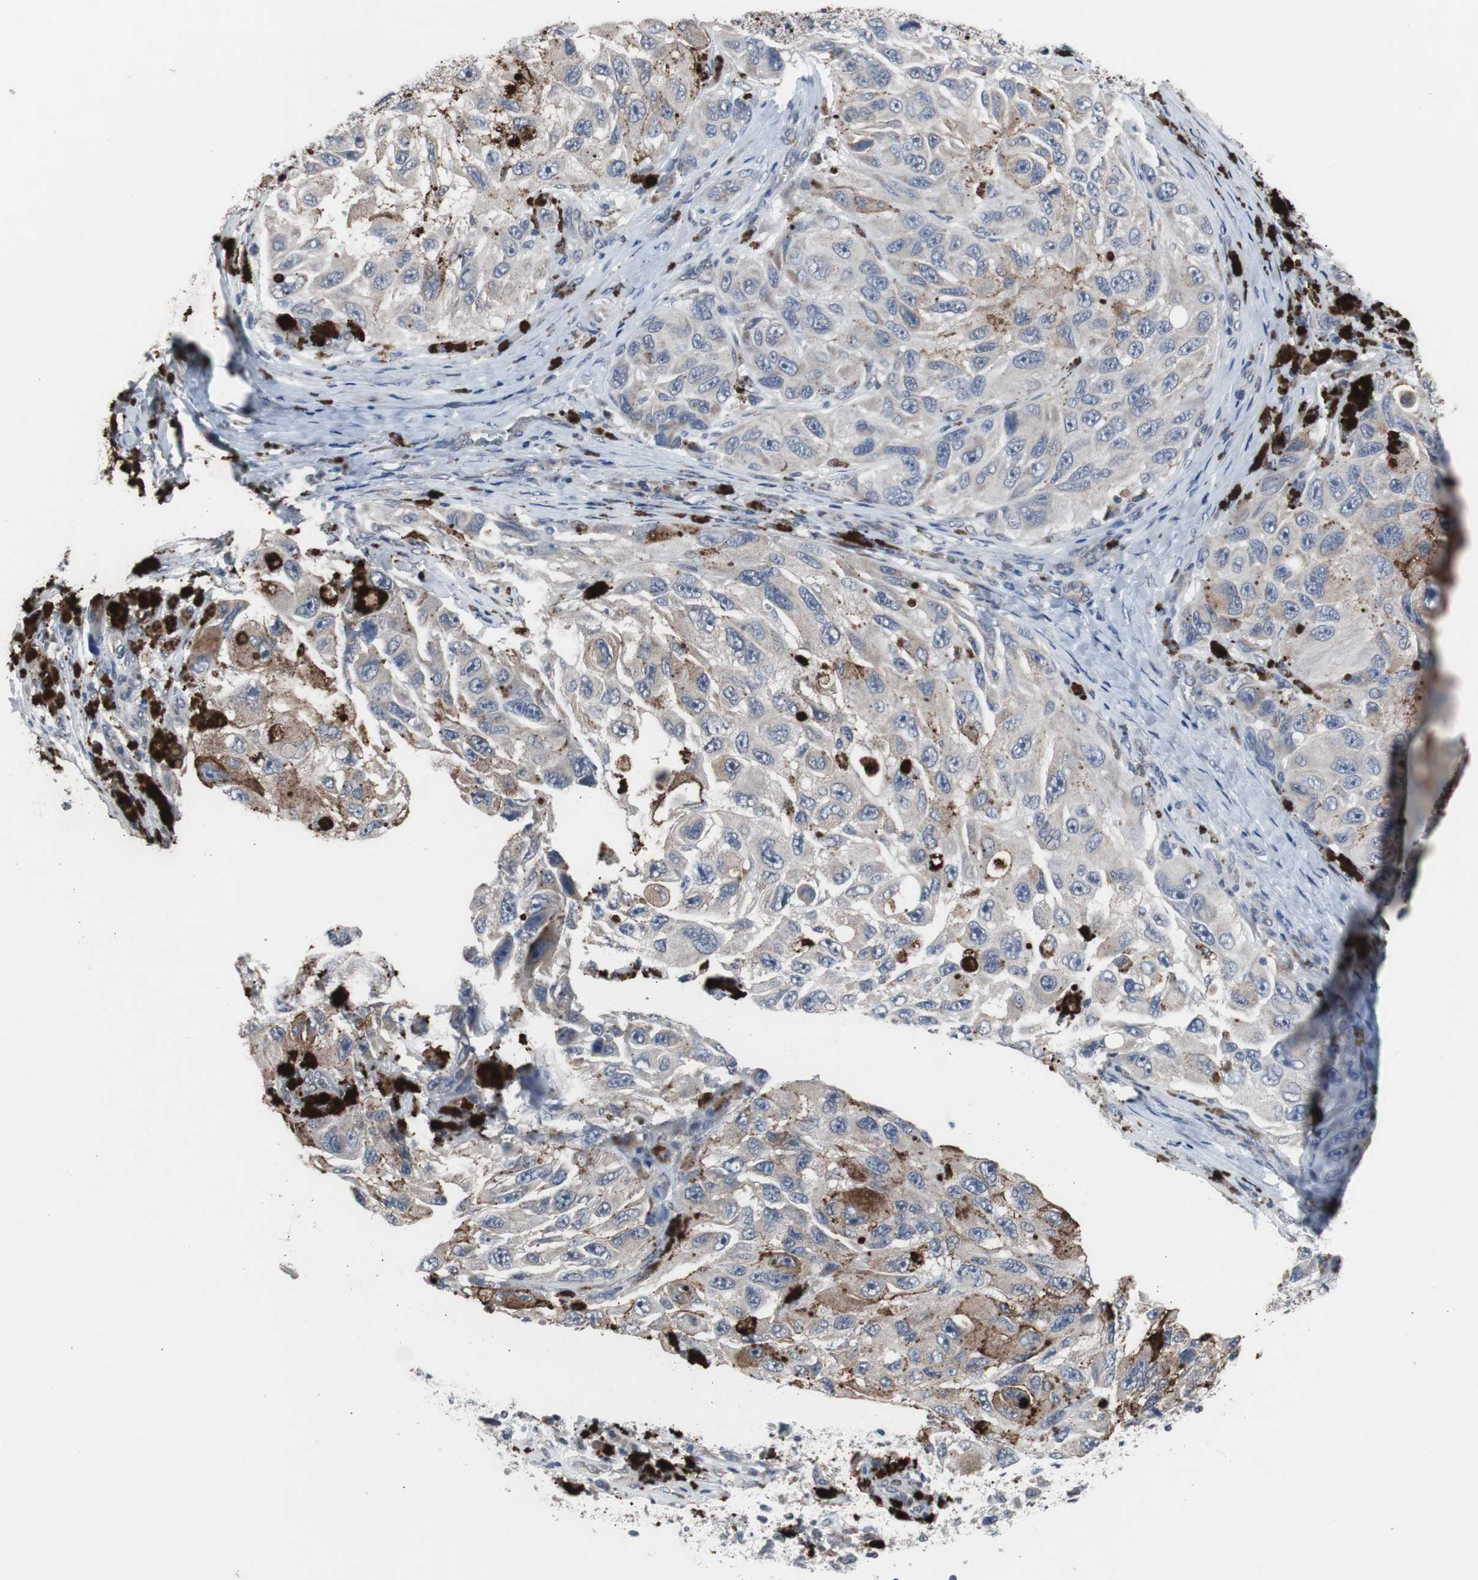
{"staining": {"intensity": "weak", "quantity": "25%-75%", "location": "cytoplasmic/membranous"}, "tissue": "melanoma", "cell_type": "Tumor cells", "image_type": "cancer", "snomed": [{"axis": "morphology", "description": "Malignant melanoma, NOS"}, {"axis": "topography", "description": "Skin"}], "caption": "Weak cytoplasmic/membranous positivity is present in about 25%-75% of tumor cells in melanoma.", "gene": "RBM47", "patient": {"sex": "female", "age": 73}}